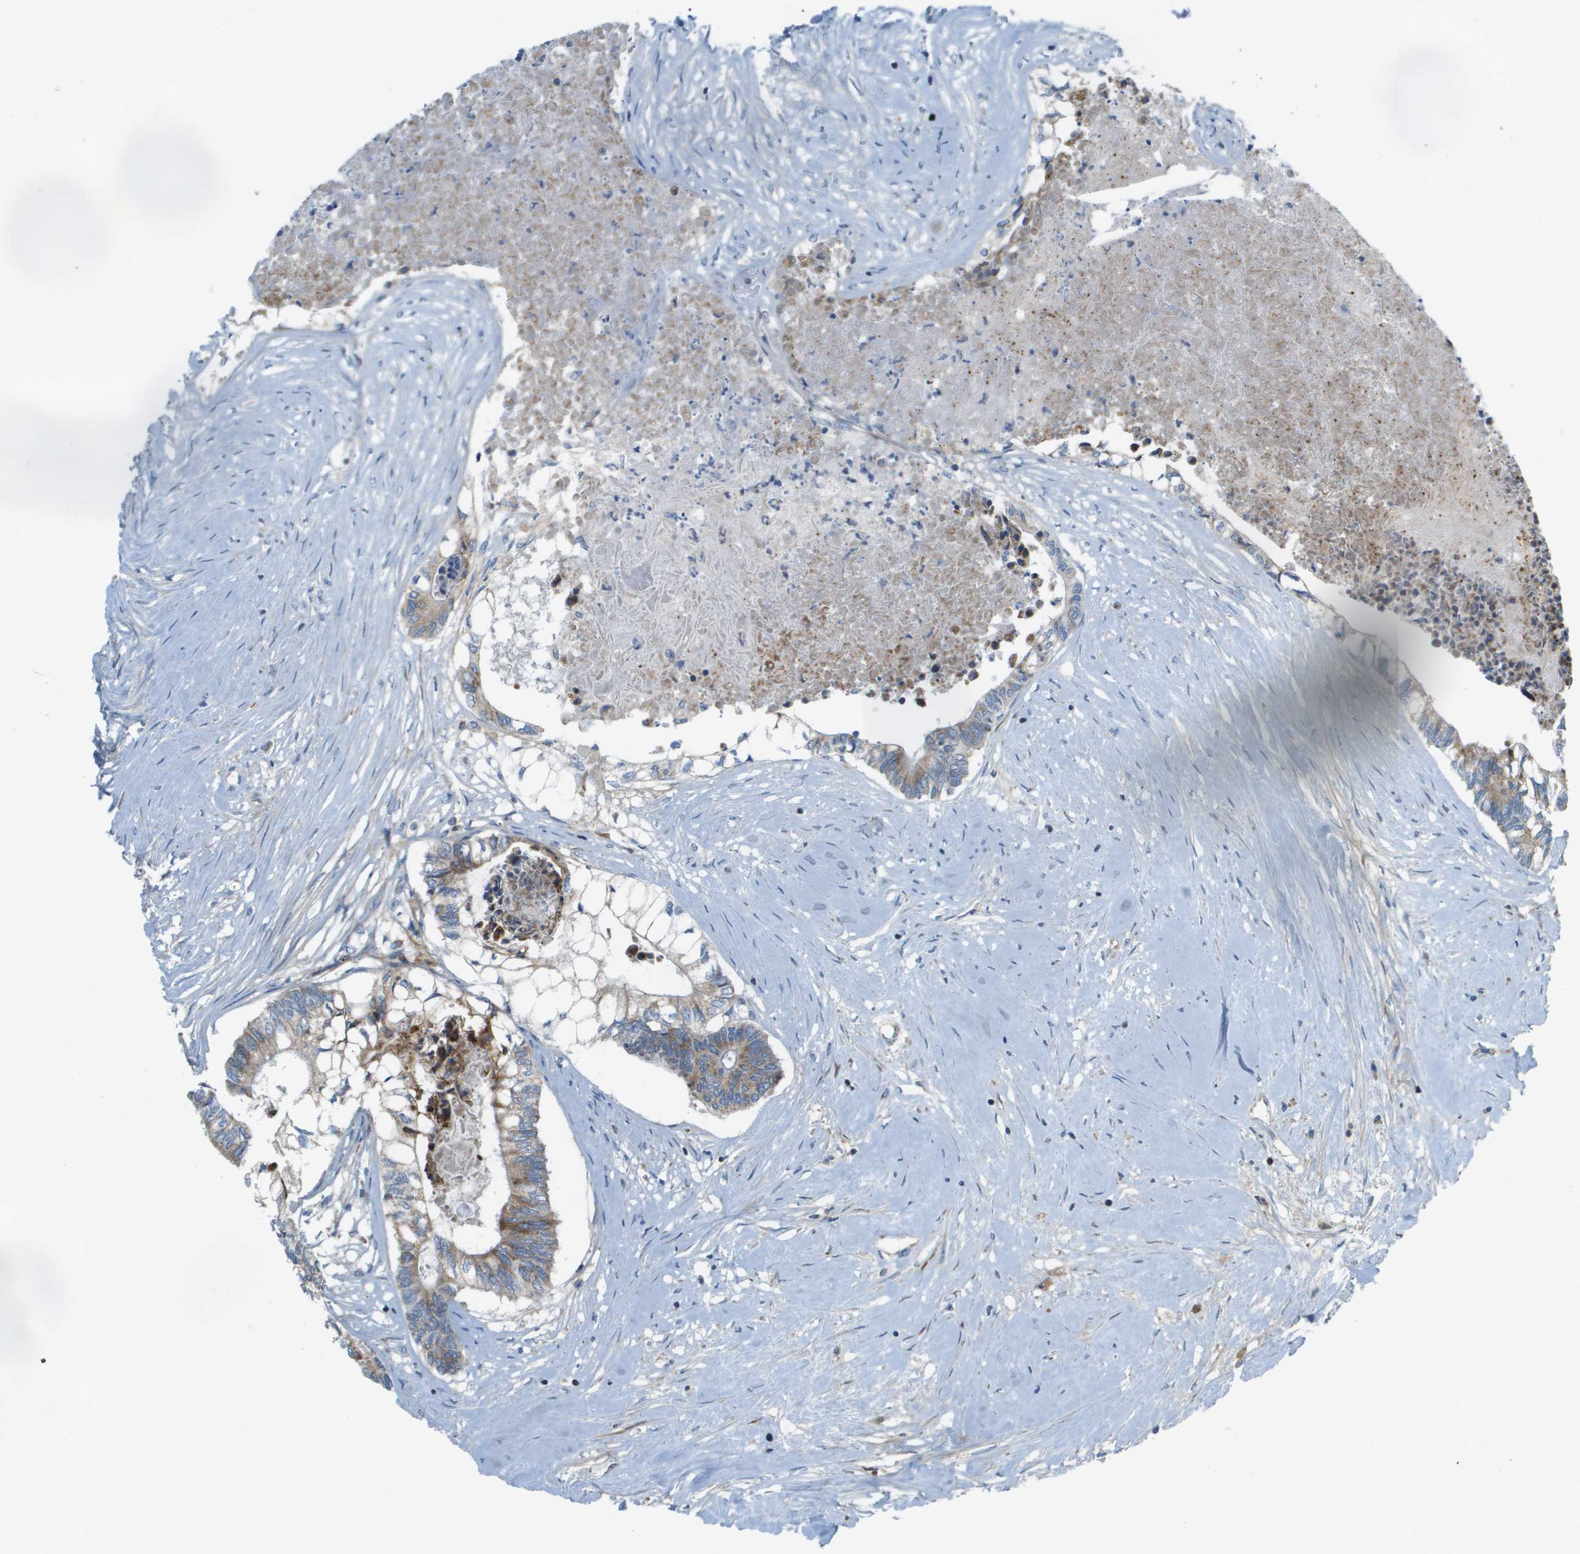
{"staining": {"intensity": "moderate", "quantity": "<25%", "location": "cytoplasmic/membranous"}, "tissue": "colorectal cancer", "cell_type": "Tumor cells", "image_type": "cancer", "snomed": [{"axis": "morphology", "description": "Adenocarcinoma, NOS"}, {"axis": "topography", "description": "Rectum"}], "caption": "Colorectal cancer (adenocarcinoma) stained with a protein marker displays moderate staining in tumor cells.", "gene": "GALNT6", "patient": {"sex": "male", "age": 63}}